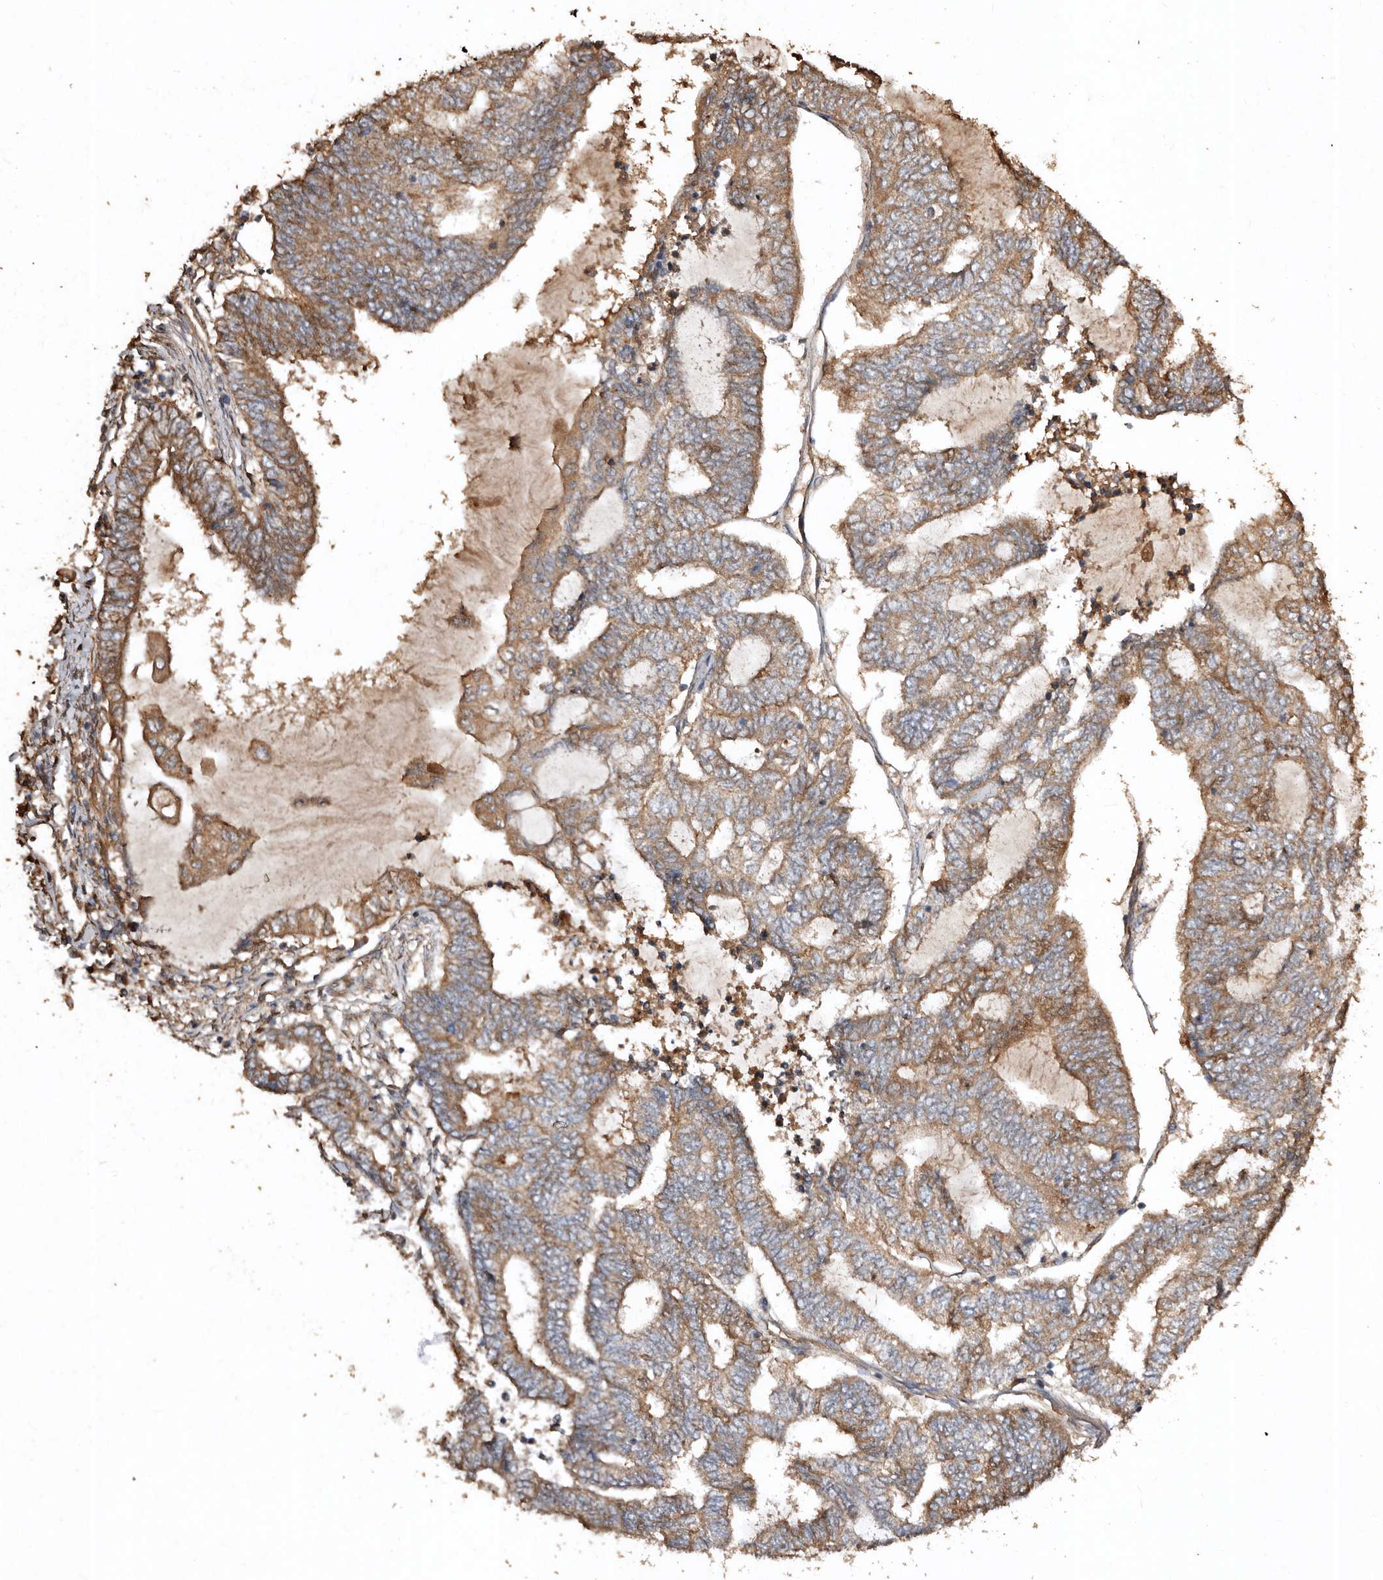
{"staining": {"intensity": "moderate", "quantity": ">75%", "location": "cytoplasmic/membranous"}, "tissue": "endometrial cancer", "cell_type": "Tumor cells", "image_type": "cancer", "snomed": [{"axis": "morphology", "description": "Adenocarcinoma, NOS"}, {"axis": "topography", "description": "Uterus"}, {"axis": "topography", "description": "Endometrium"}], "caption": "Immunohistochemical staining of adenocarcinoma (endometrial) displays medium levels of moderate cytoplasmic/membranous protein expression in approximately >75% of tumor cells. Nuclei are stained in blue.", "gene": "FARS2", "patient": {"sex": "female", "age": 70}}